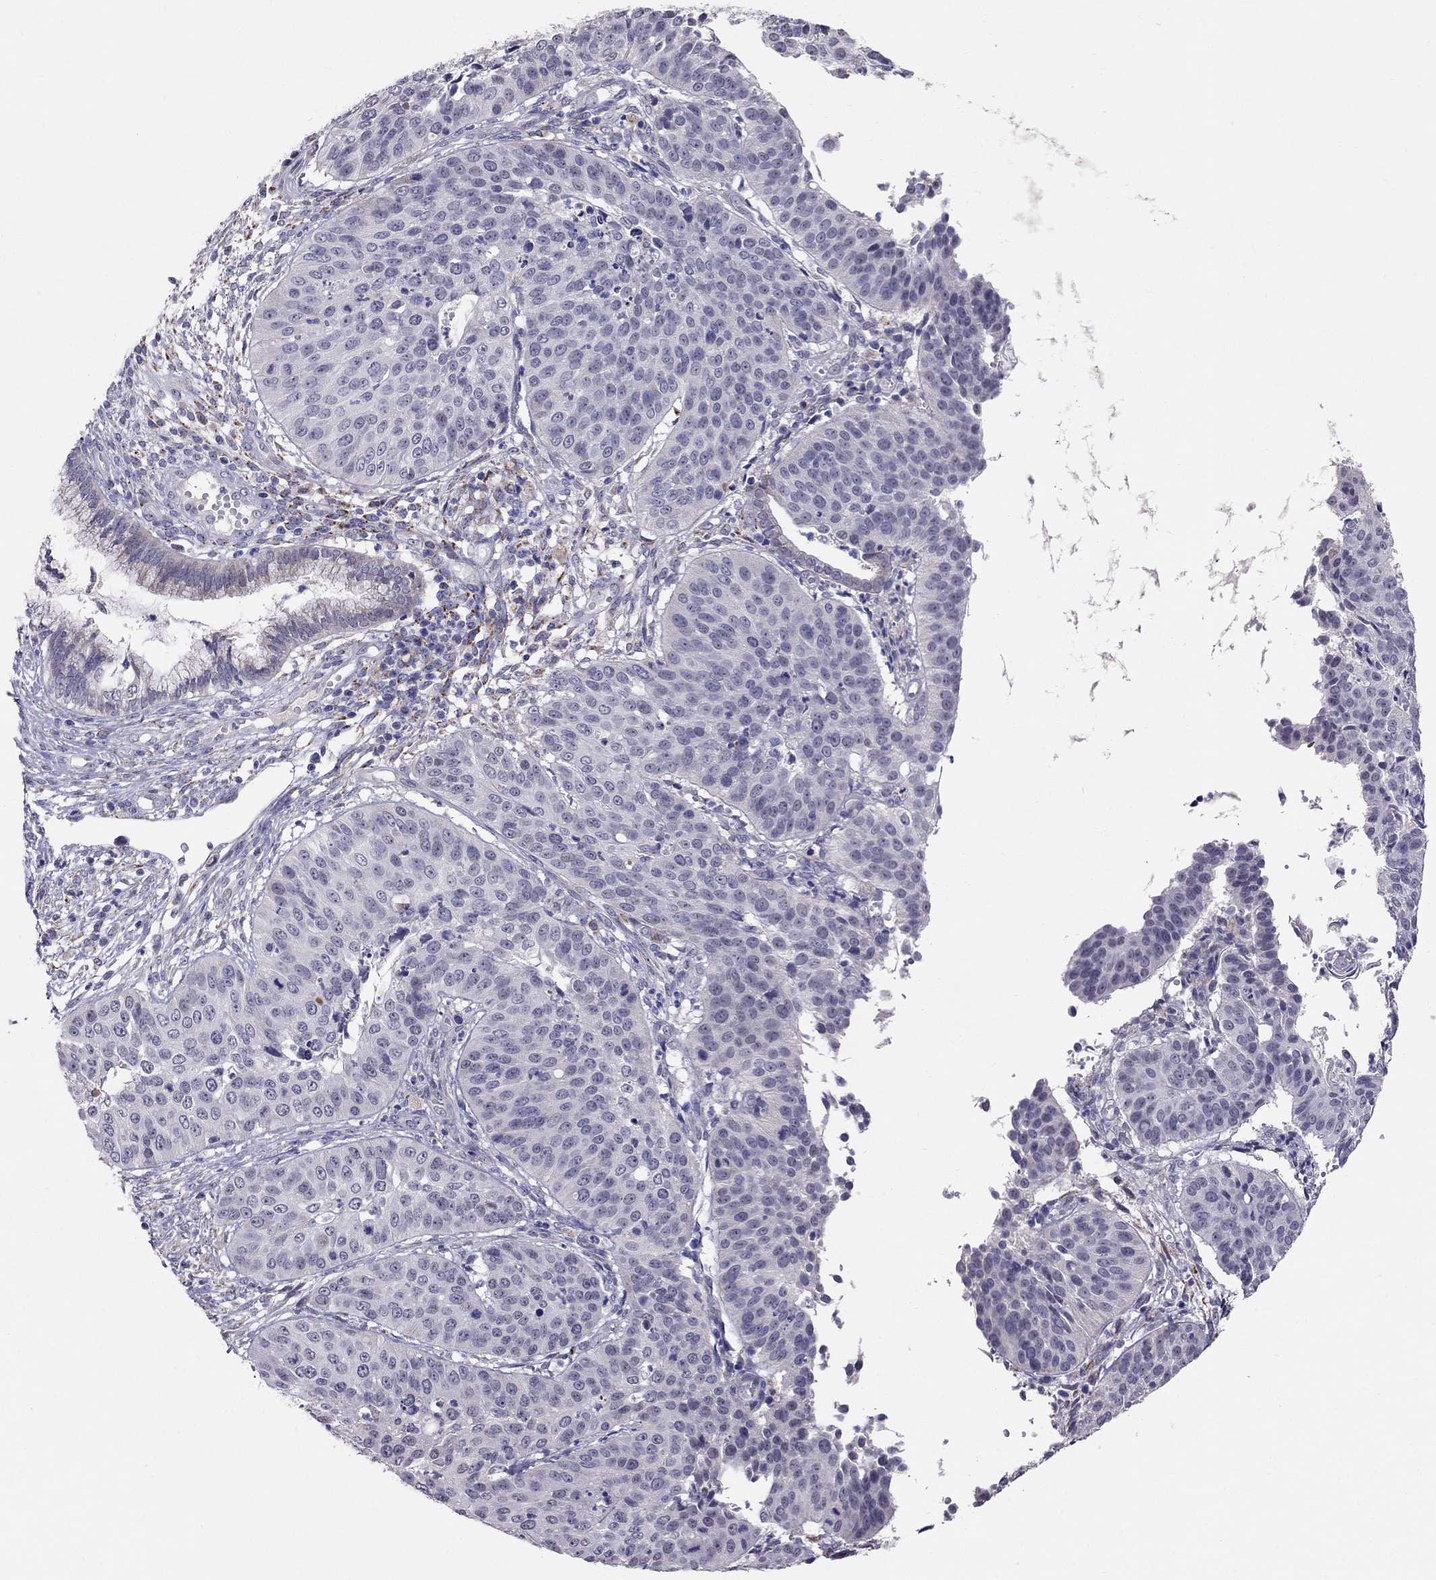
{"staining": {"intensity": "negative", "quantity": "none", "location": "none"}, "tissue": "cervical cancer", "cell_type": "Tumor cells", "image_type": "cancer", "snomed": [{"axis": "morphology", "description": "Normal tissue, NOS"}, {"axis": "morphology", "description": "Squamous cell carcinoma, NOS"}, {"axis": "topography", "description": "Cervix"}], "caption": "A high-resolution image shows immunohistochemistry (IHC) staining of cervical squamous cell carcinoma, which reveals no significant expression in tumor cells.", "gene": "MYO3B", "patient": {"sex": "female", "age": 39}}